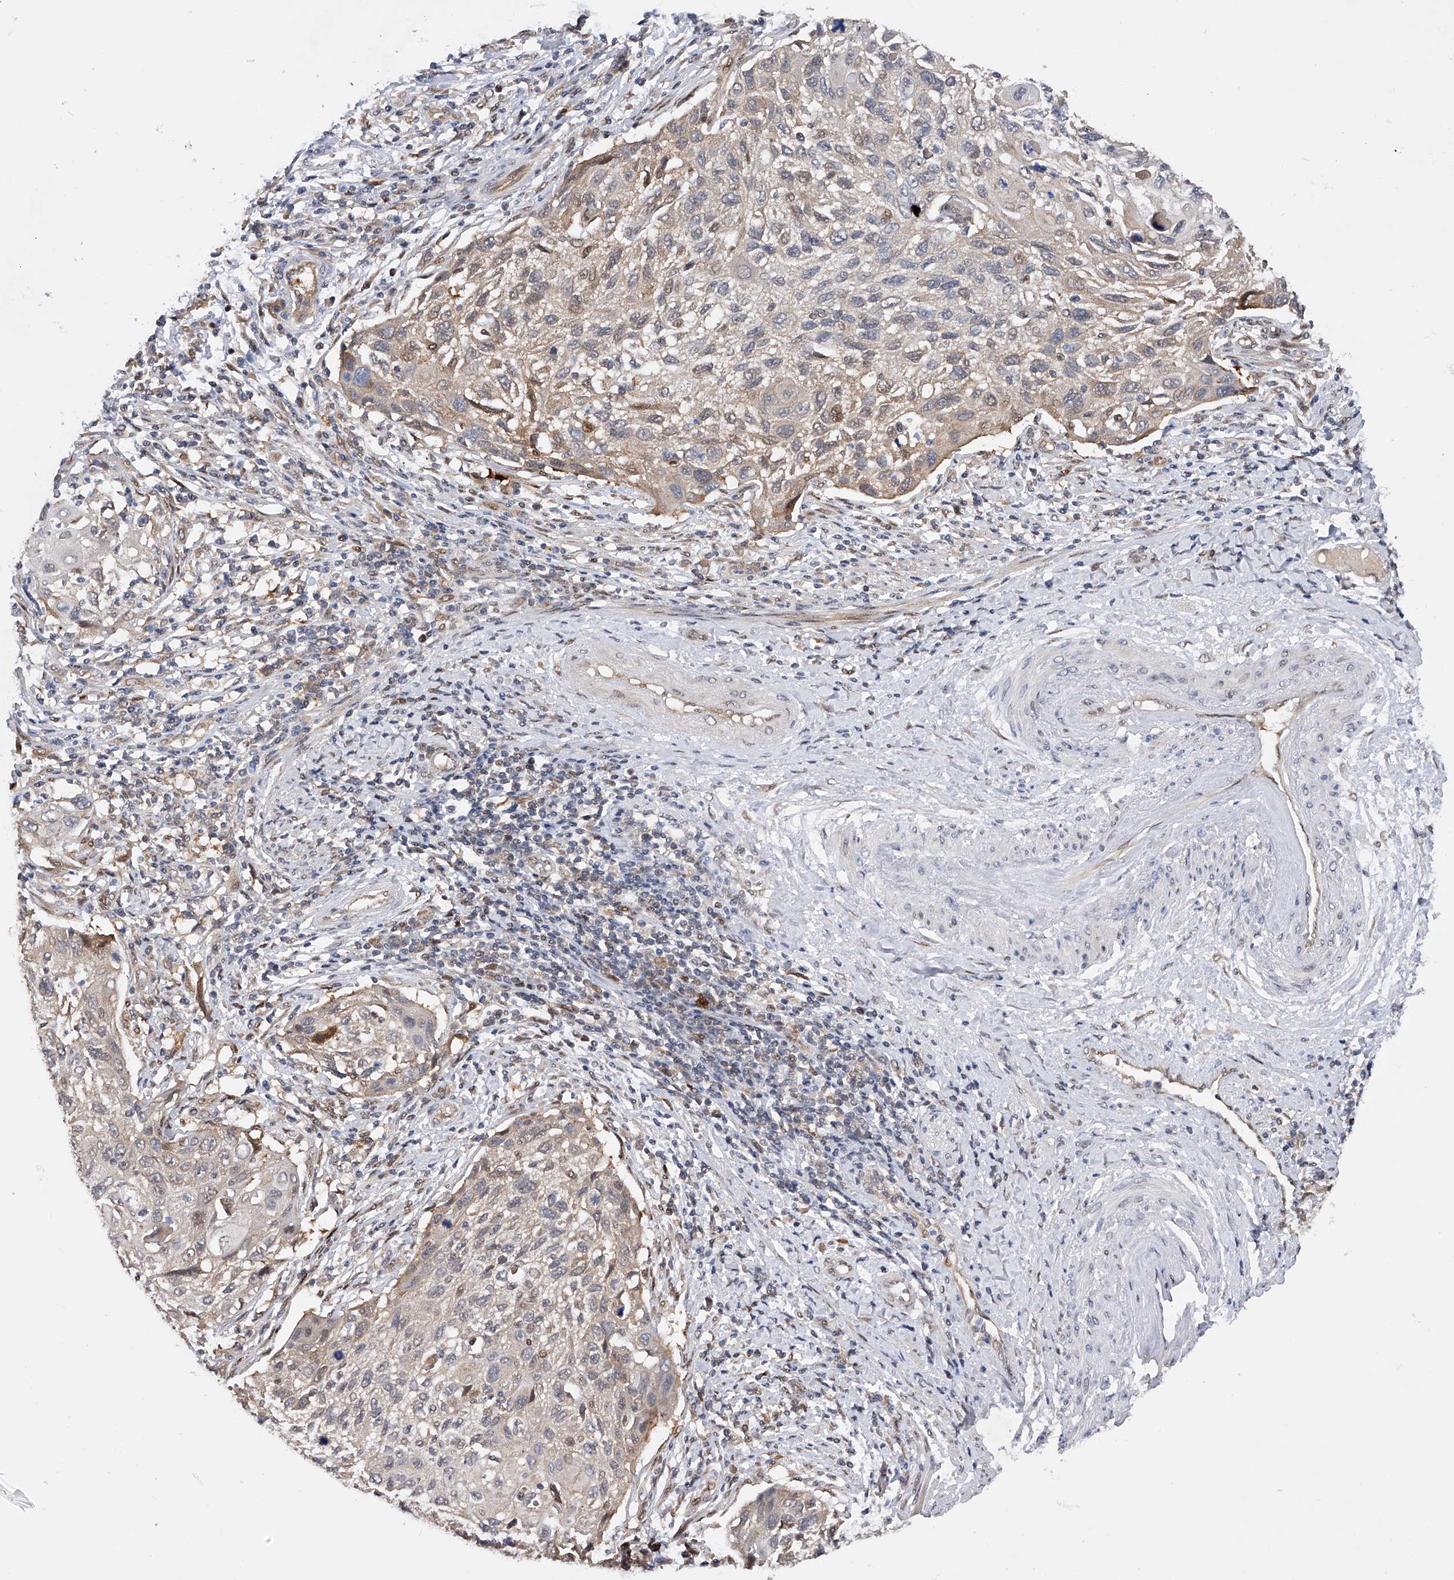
{"staining": {"intensity": "negative", "quantity": "none", "location": "none"}, "tissue": "cervical cancer", "cell_type": "Tumor cells", "image_type": "cancer", "snomed": [{"axis": "morphology", "description": "Squamous cell carcinoma, NOS"}, {"axis": "topography", "description": "Cervix"}], "caption": "This image is of cervical cancer stained with IHC to label a protein in brown with the nuclei are counter-stained blue. There is no expression in tumor cells.", "gene": "RWDD2A", "patient": {"sex": "female", "age": 70}}